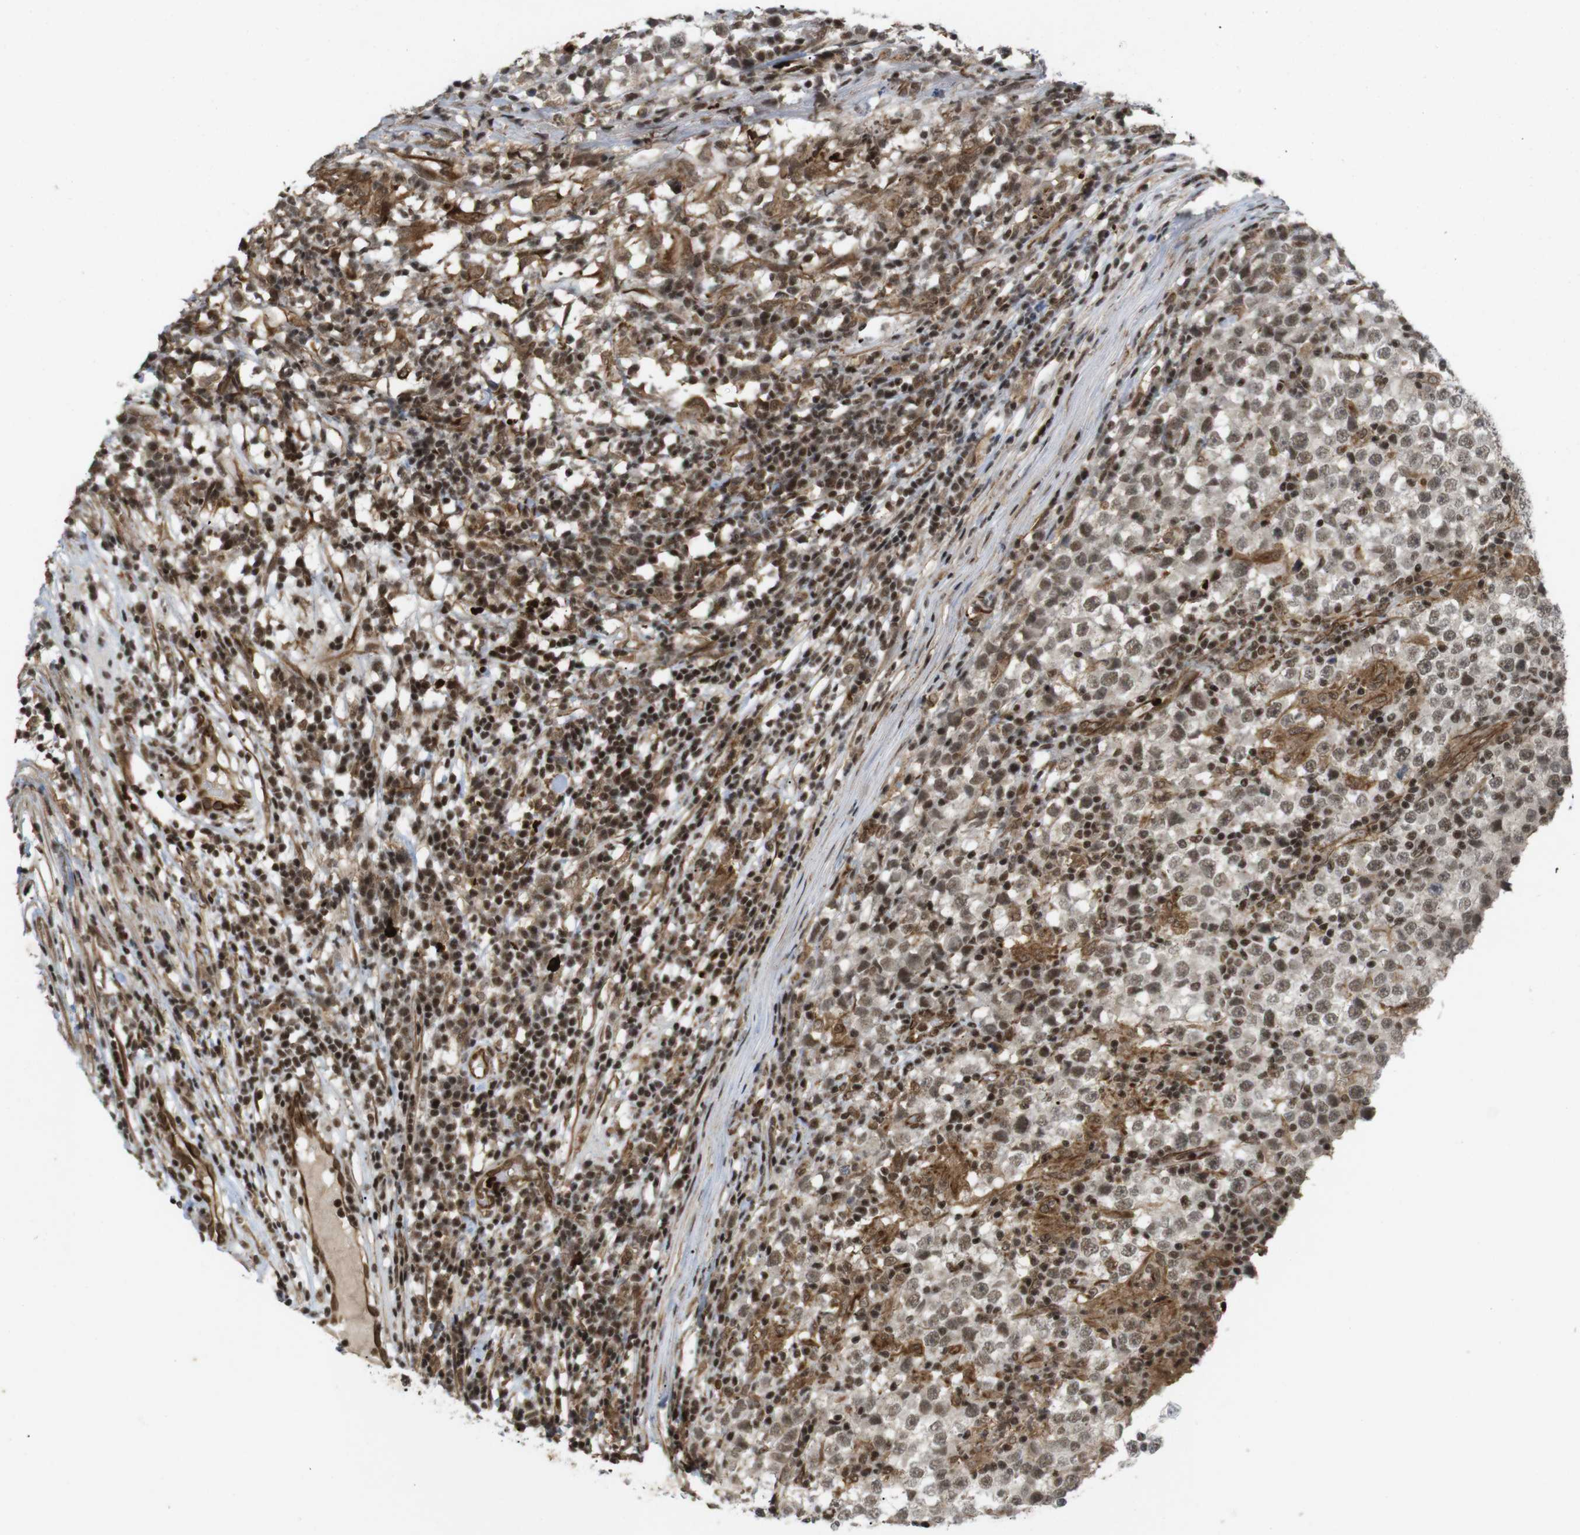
{"staining": {"intensity": "moderate", "quantity": ">75%", "location": "nuclear"}, "tissue": "testis cancer", "cell_type": "Tumor cells", "image_type": "cancer", "snomed": [{"axis": "morphology", "description": "Seminoma, NOS"}, {"axis": "topography", "description": "Testis"}], "caption": "Testis cancer was stained to show a protein in brown. There is medium levels of moderate nuclear staining in about >75% of tumor cells. (DAB IHC with brightfield microscopy, high magnification).", "gene": "SP2", "patient": {"sex": "male", "age": 65}}